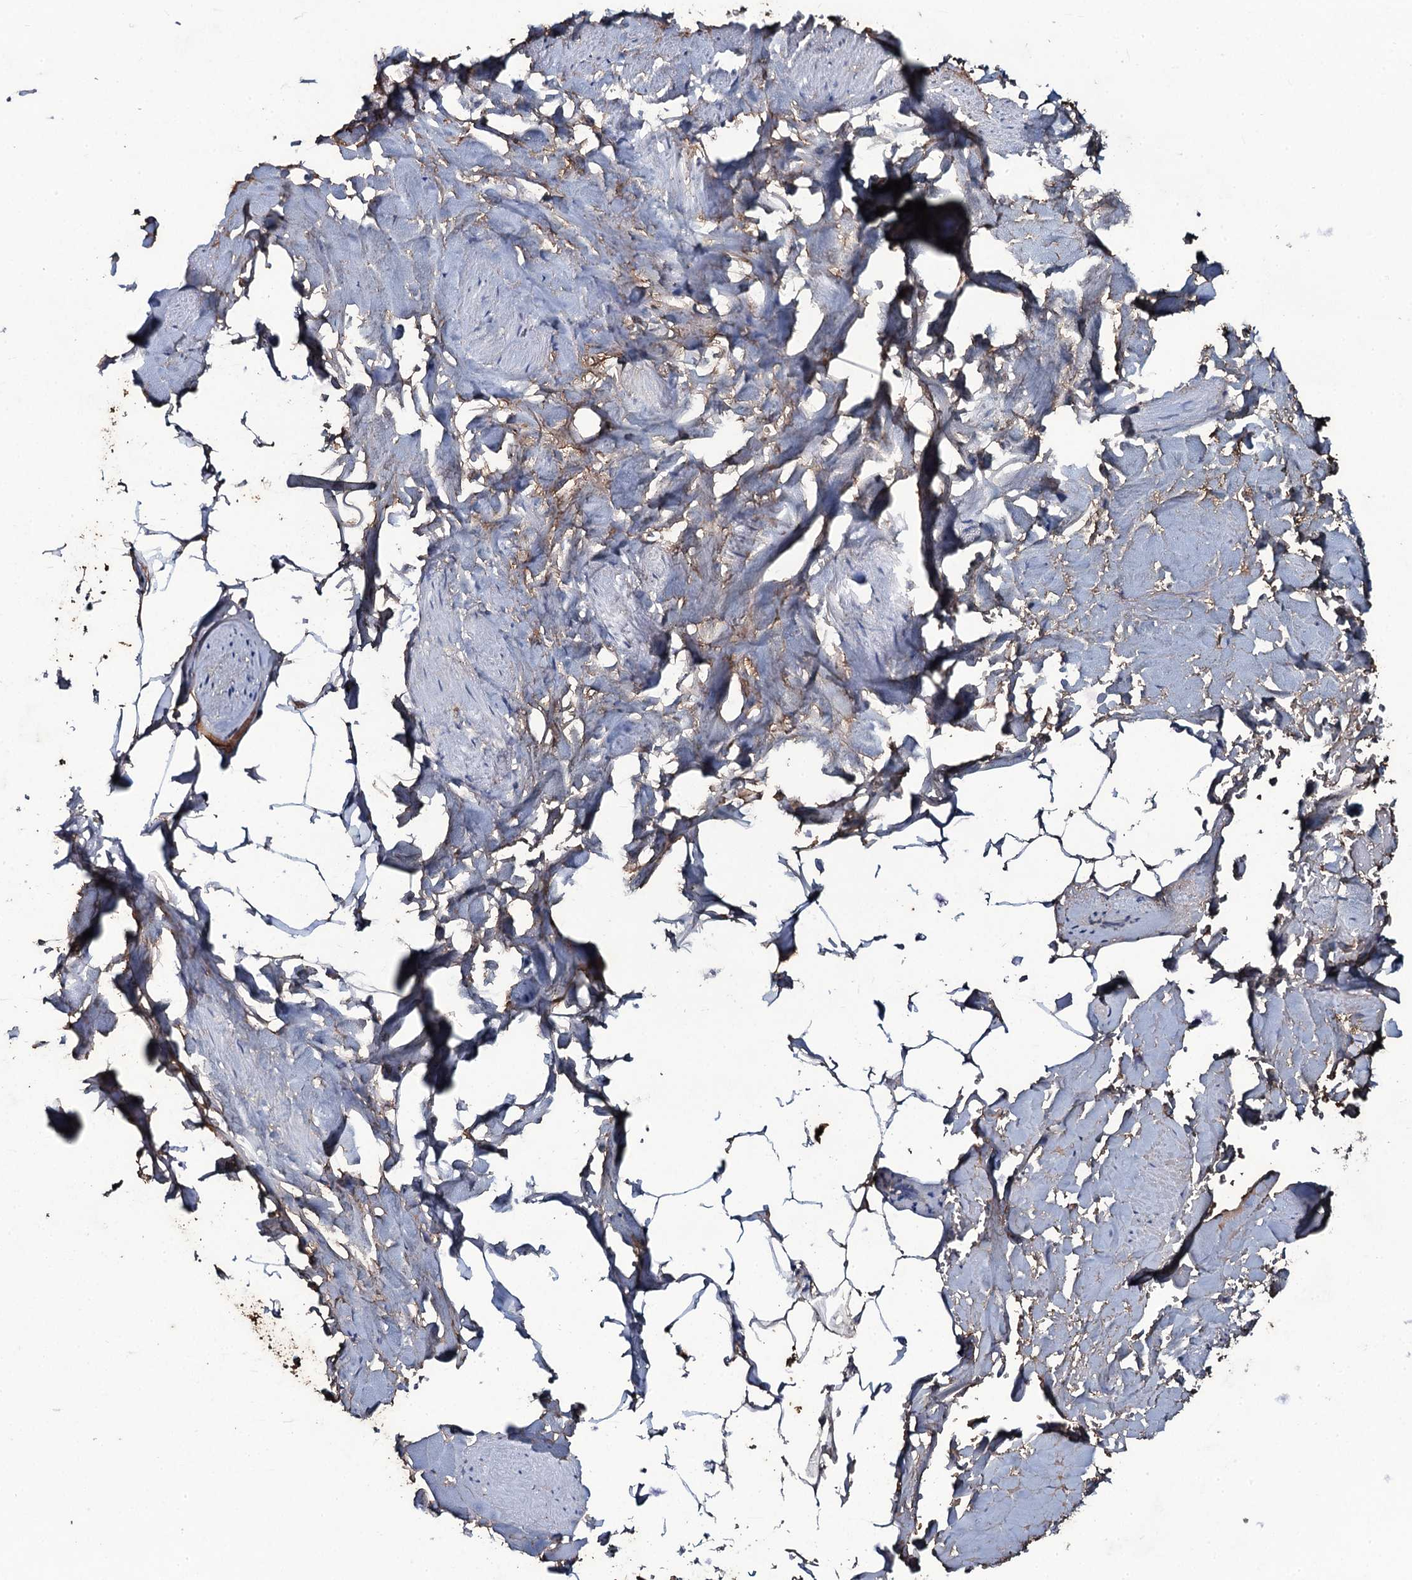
{"staining": {"intensity": "moderate", "quantity": ">75%", "location": "cytoplasmic/membranous"}, "tissue": "adipose tissue", "cell_type": "Adipocytes", "image_type": "normal", "snomed": [{"axis": "morphology", "description": "Normal tissue, NOS"}, {"axis": "morphology", "description": "Adenocarcinoma, Low grade"}, {"axis": "topography", "description": "Prostate"}, {"axis": "topography", "description": "Peripheral nerve tissue"}], "caption": "Protein expression analysis of benign adipose tissue displays moderate cytoplasmic/membranous expression in about >75% of adipocytes. The protein is stained brown, and the nuclei are stained in blue (DAB IHC with brightfield microscopy, high magnification).", "gene": "EDN1", "patient": {"sex": "male", "age": 63}}